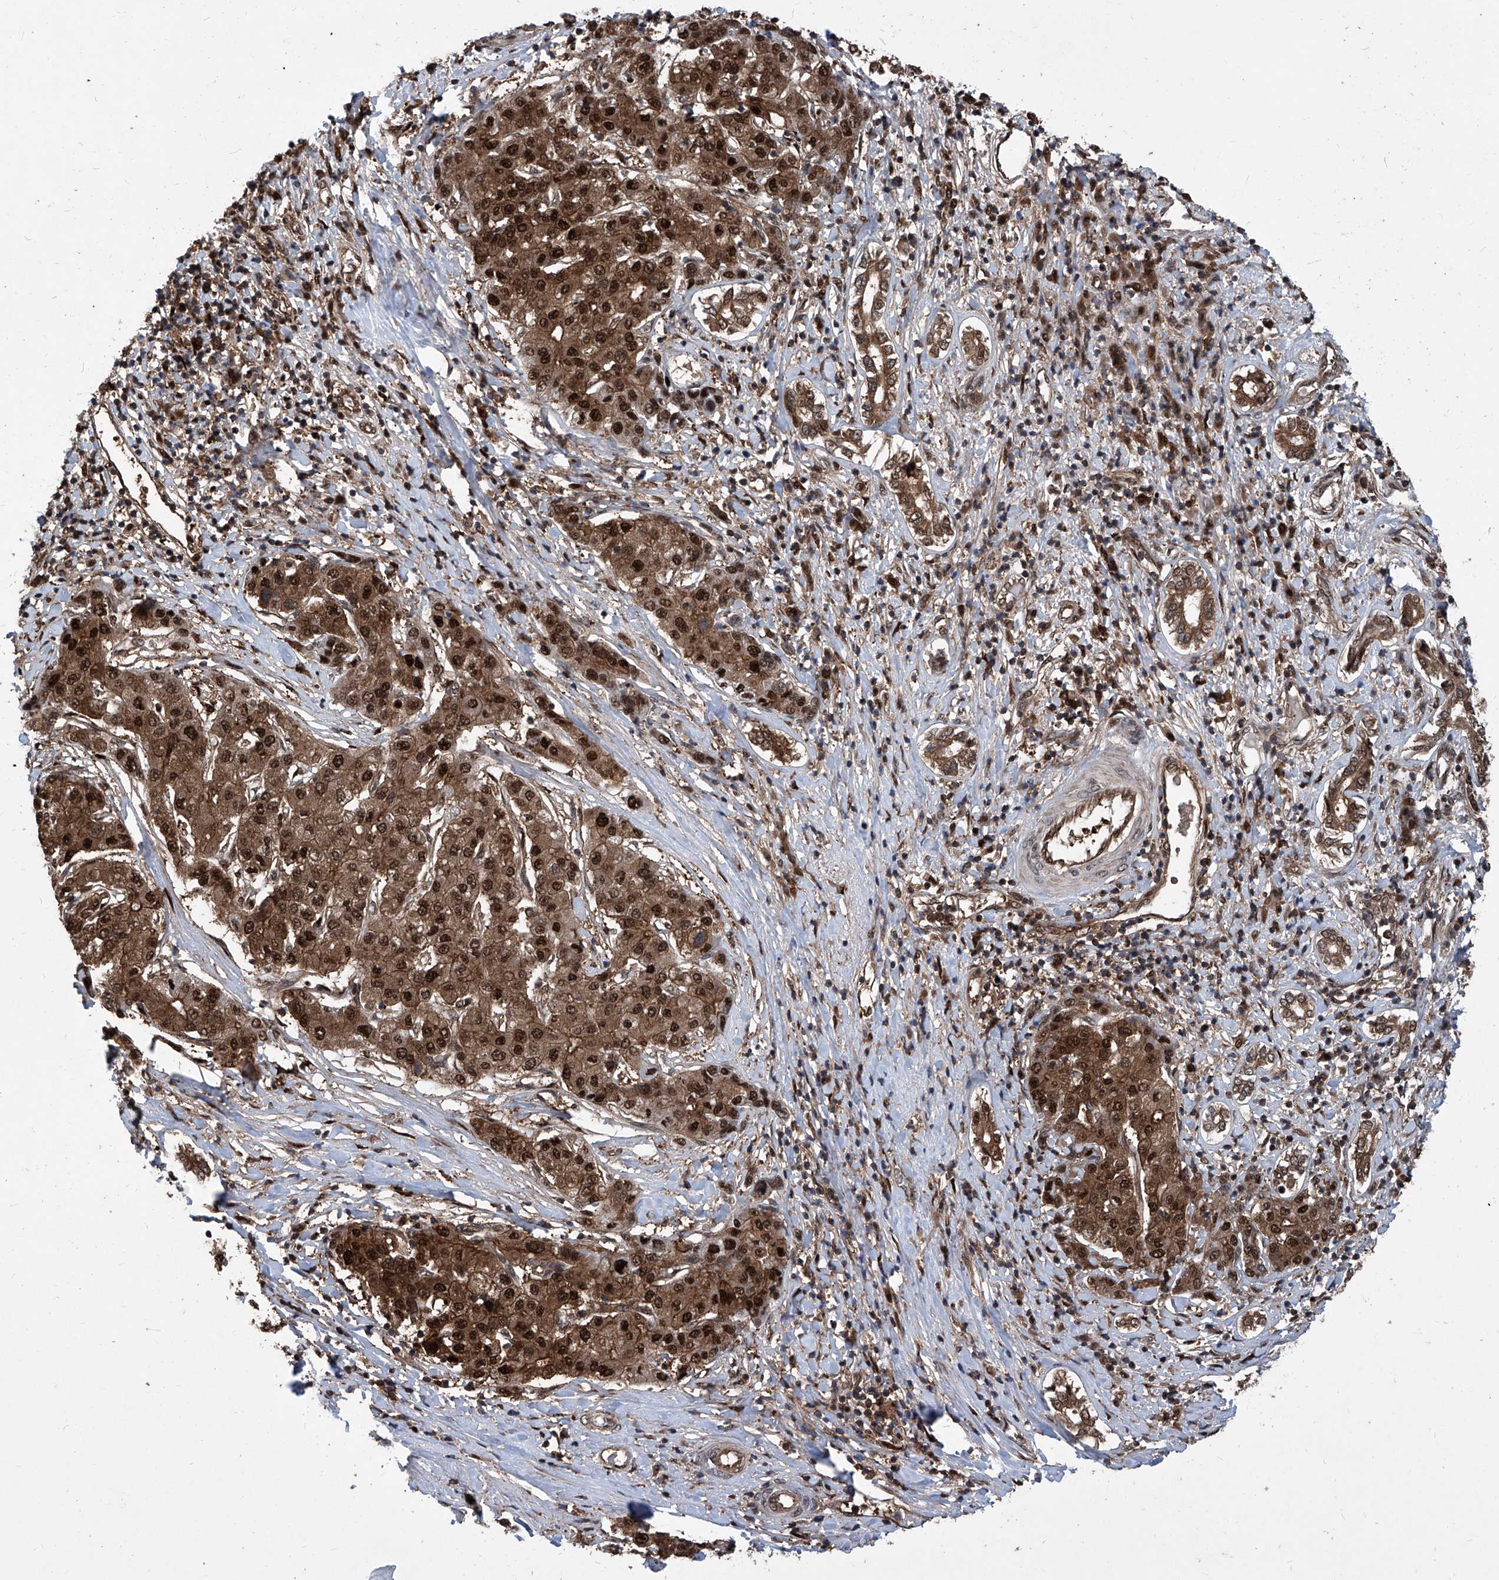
{"staining": {"intensity": "strong", "quantity": ">75%", "location": "cytoplasmic/membranous,nuclear"}, "tissue": "liver cancer", "cell_type": "Tumor cells", "image_type": "cancer", "snomed": [{"axis": "morphology", "description": "Carcinoma, Hepatocellular, NOS"}, {"axis": "topography", "description": "Liver"}], "caption": "Strong cytoplasmic/membranous and nuclear protein staining is identified in about >75% of tumor cells in liver hepatocellular carcinoma.", "gene": "PSMB1", "patient": {"sex": "male", "age": 65}}